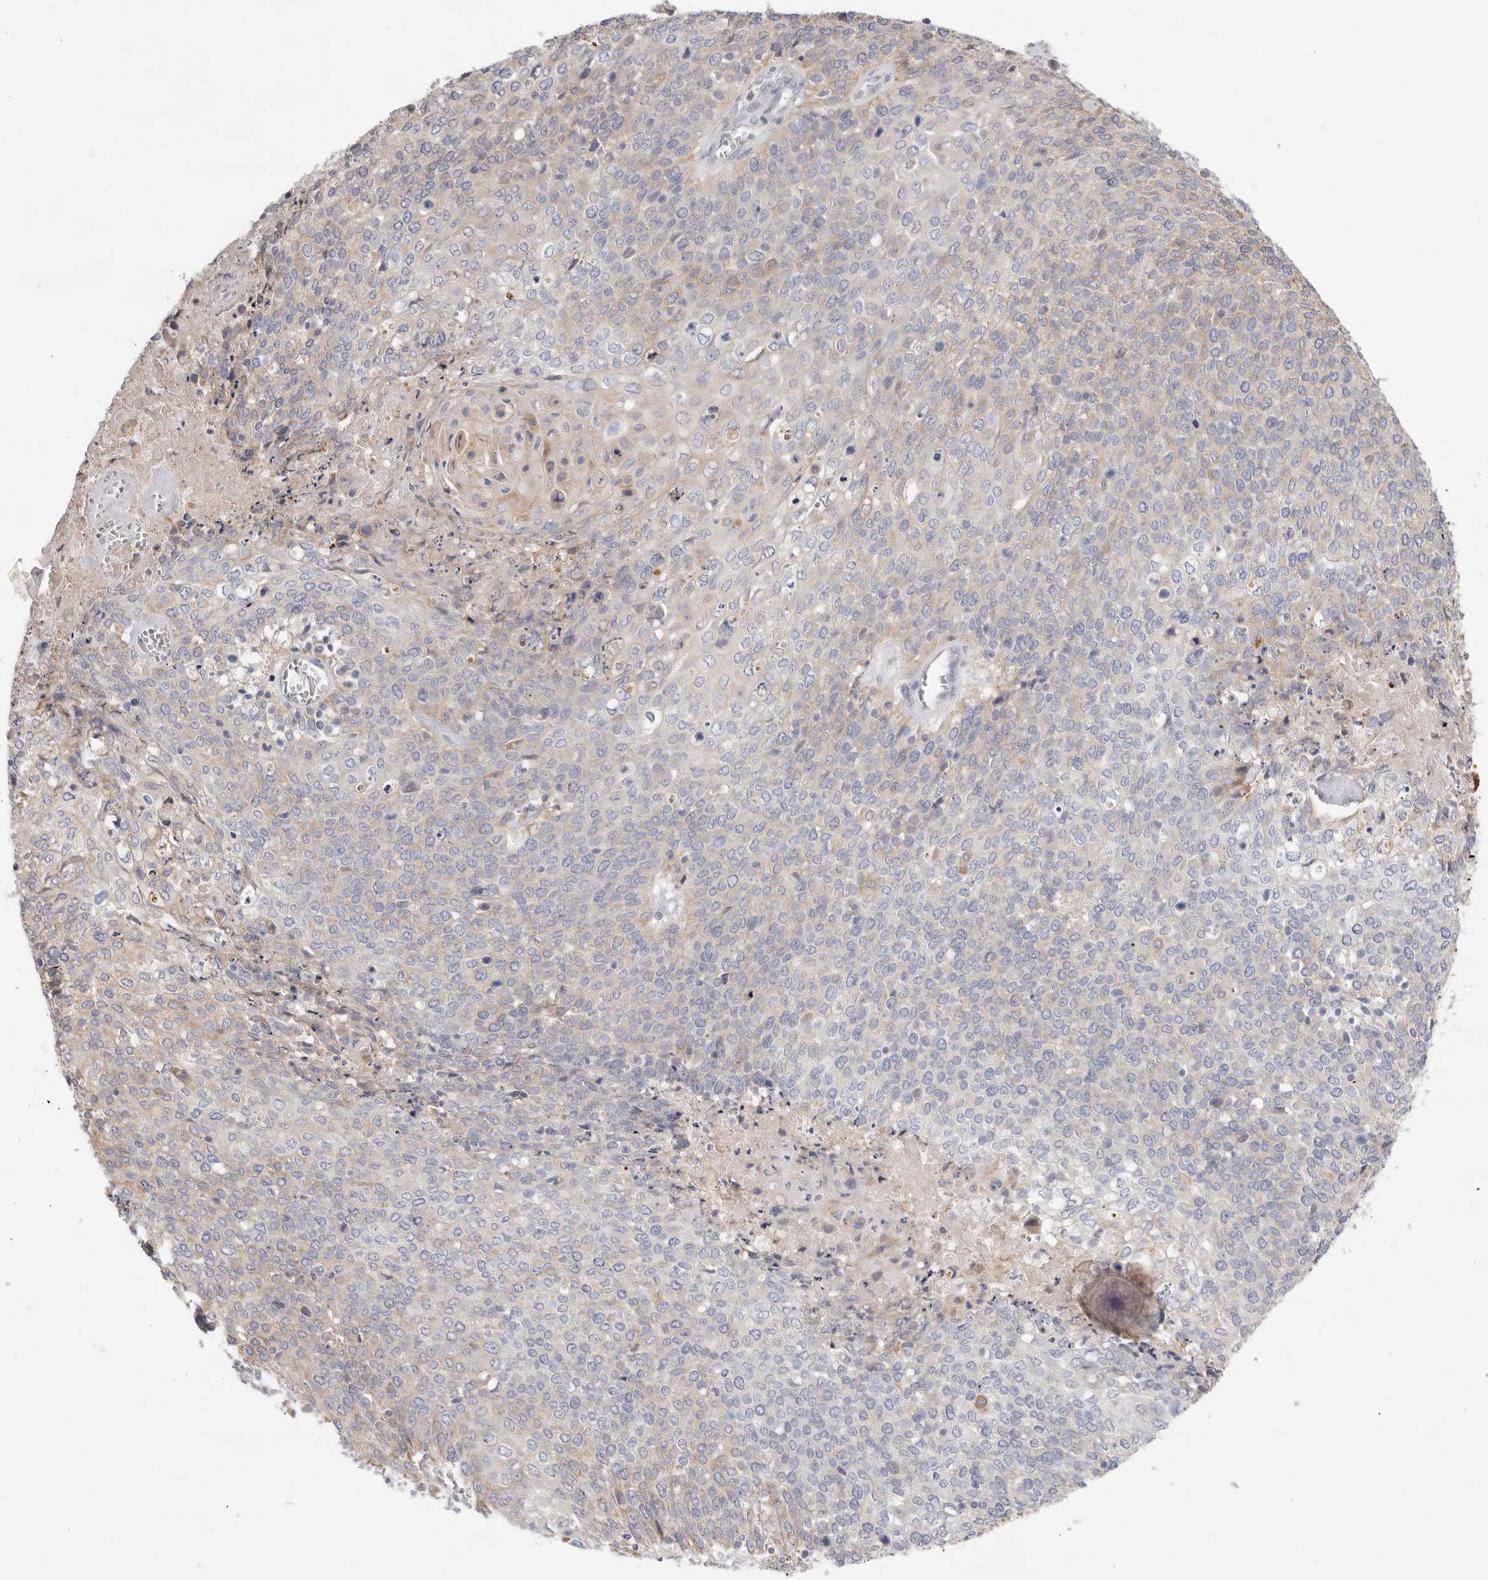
{"staining": {"intensity": "weak", "quantity": "<25%", "location": "cytoplasmic/membranous"}, "tissue": "cervical cancer", "cell_type": "Tumor cells", "image_type": "cancer", "snomed": [{"axis": "morphology", "description": "Squamous cell carcinoma, NOS"}, {"axis": "topography", "description": "Cervix"}], "caption": "This is an immunohistochemistry micrograph of human cervical squamous cell carcinoma. There is no positivity in tumor cells.", "gene": "USH1C", "patient": {"sex": "female", "age": 39}}